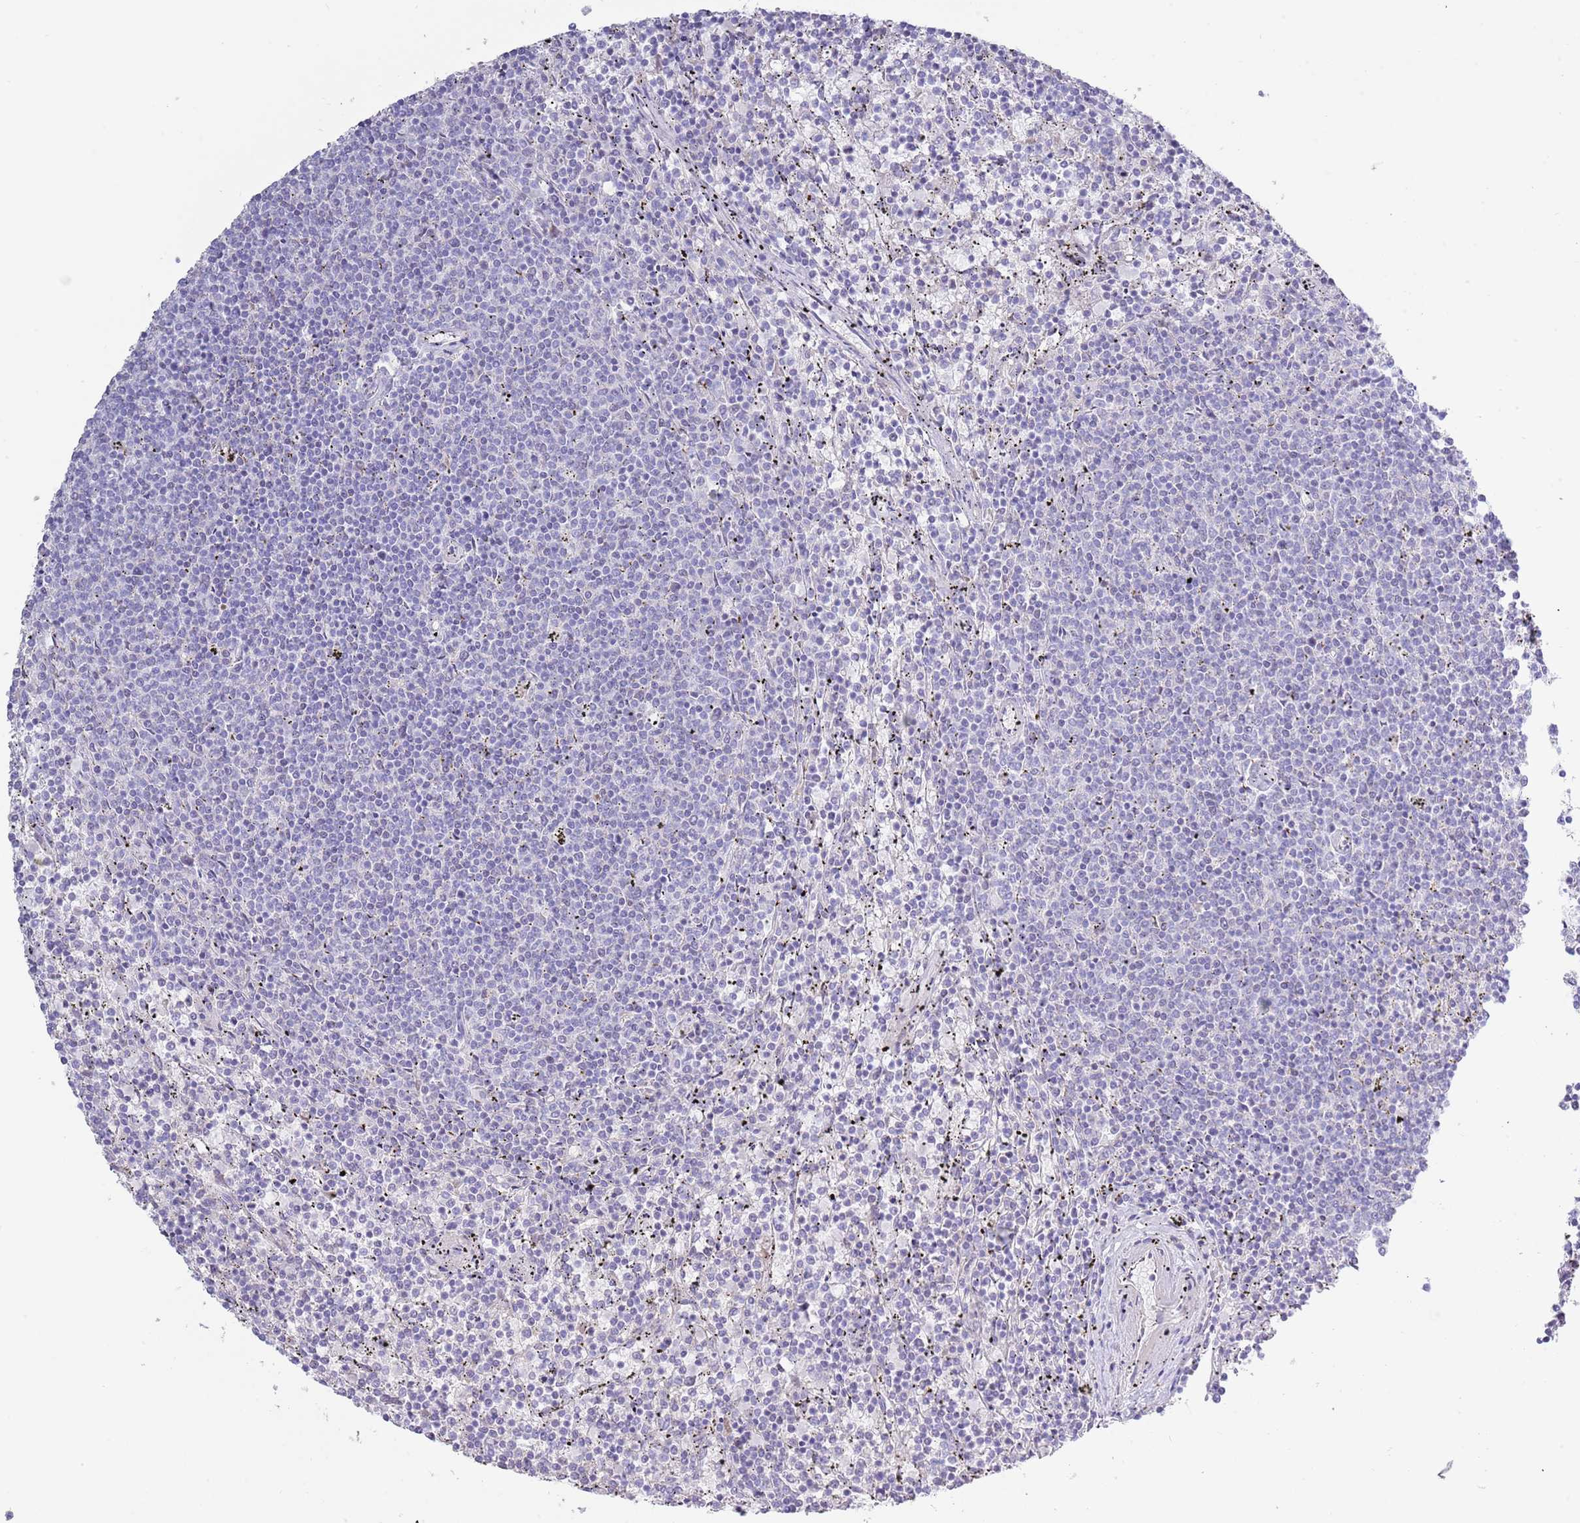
{"staining": {"intensity": "negative", "quantity": "none", "location": "none"}, "tissue": "lymphoma", "cell_type": "Tumor cells", "image_type": "cancer", "snomed": [{"axis": "morphology", "description": "Malignant lymphoma, non-Hodgkin's type, Low grade"}, {"axis": "topography", "description": "Spleen"}], "caption": "DAB (3,3'-diaminobenzidine) immunohistochemical staining of lymphoma reveals no significant positivity in tumor cells. The staining is performed using DAB brown chromogen with nuclei counter-stained in using hematoxylin.", "gene": "ACR", "patient": {"sex": "female", "age": 50}}